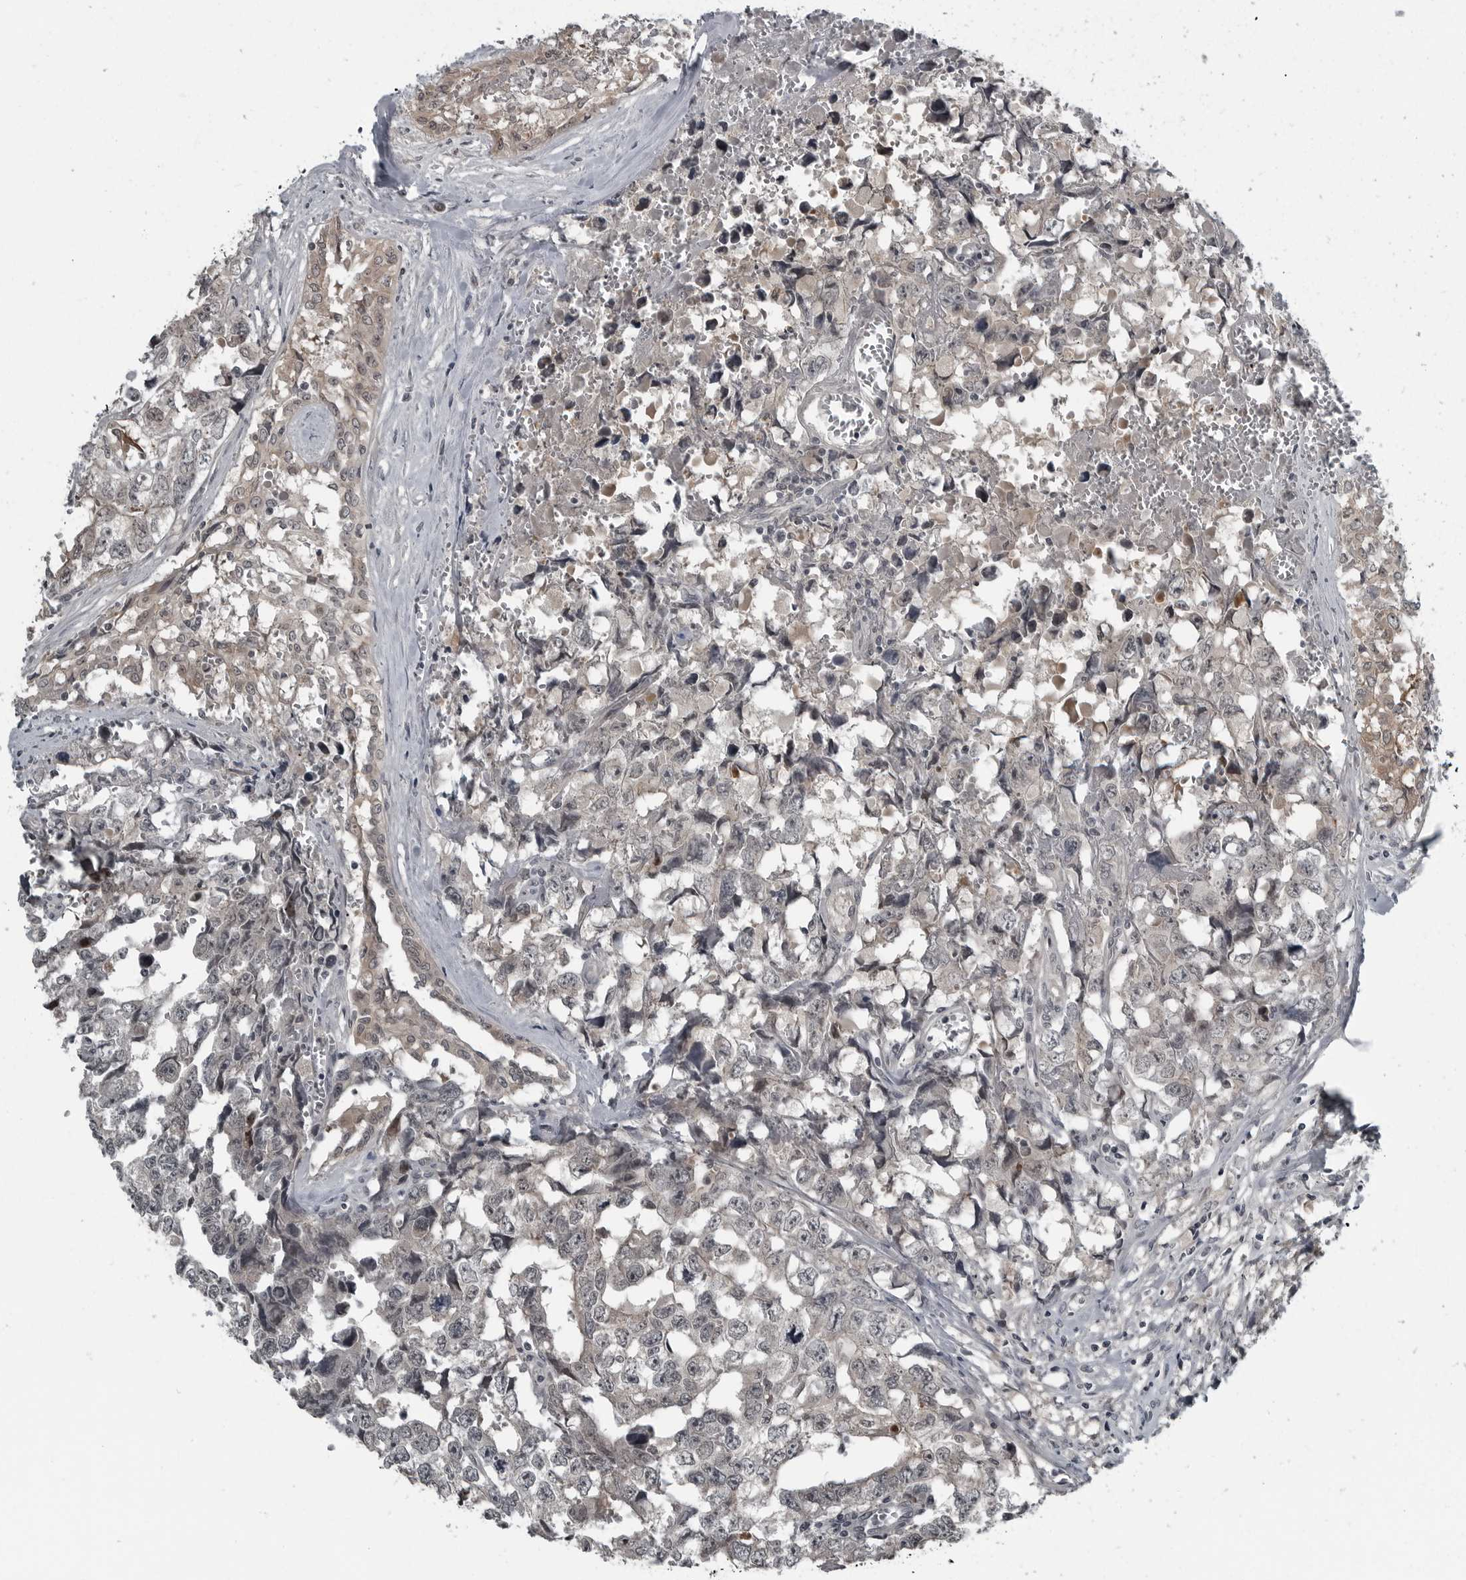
{"staining": {"intensity": "weak", "quantity": "25%-75%", "location": "cytoplasmic/membranous"}, "tissue": "testis cancer", "cell_type": "Tumor cells", "image_type": "cancer", "snomed": [{"axis": "morphology", "description": "Carcinoma, Embryonal, NOS"}, {"axis": "topography", "description": "Testis"}], "caption": "An image showing weak cytoplasmic/membranous positivity in approximately 25%-75% of tumor cells in testis cancer (embryonal carcinoma), as visualized by brown immunohistochemical staining.", "gene": "GAK", "patient": {"sex": "male", "age": 31}}